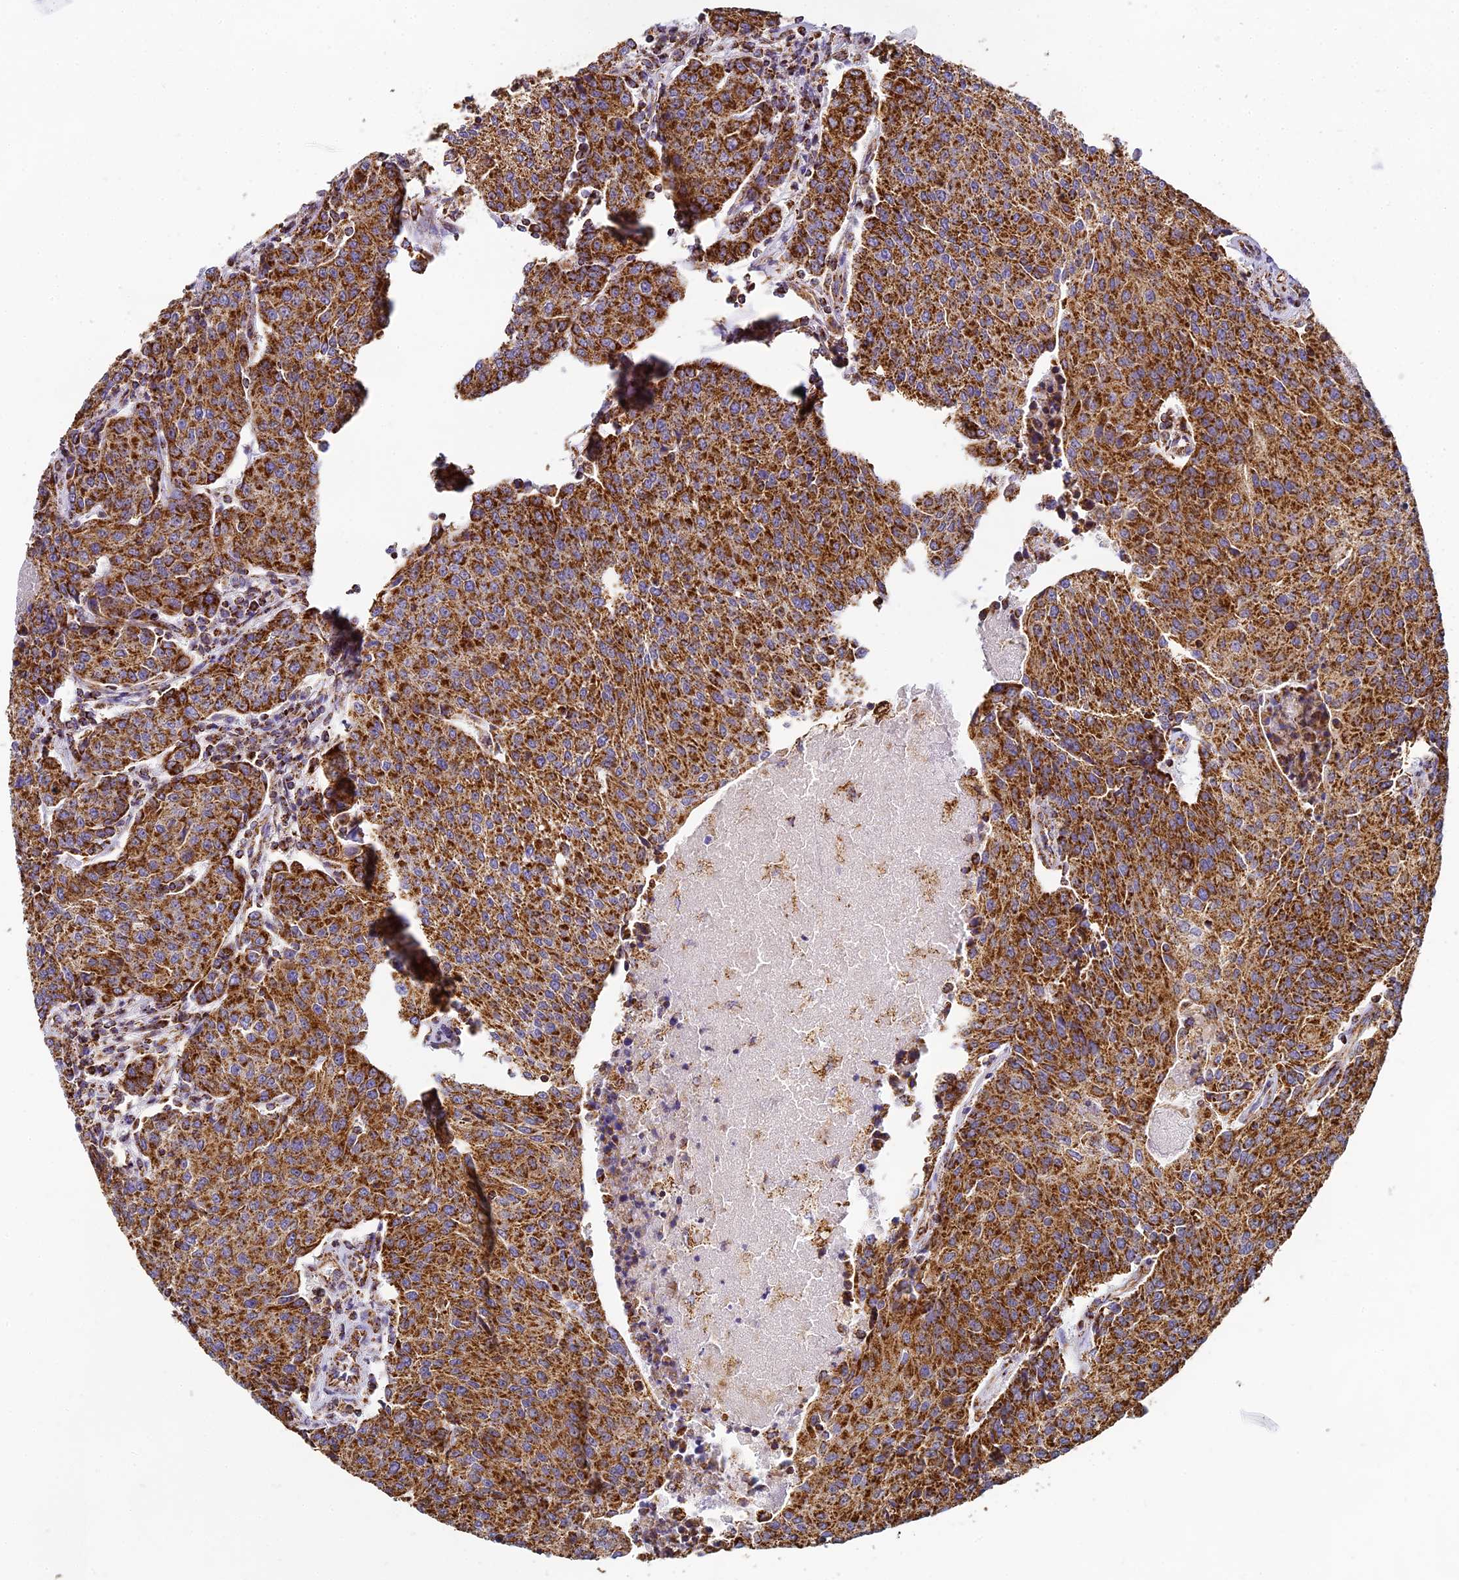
{"staining": {"intensity": "strong", "quantity": ">75%", "location": "cytoplasmic/membranous"}, "tissue": "urothelial cancer", "cell_type": "Tumor cells", "image_type": "cancer", "snomed": [{"axis": "morphology", "description": "Urothelial carcinoma, High grade"}, {"axis": "topography", "description": "Urinary bladder"}], "caption": "The photomicrograph reveals immunohistochemical staining of urothelial carcinoma (high-grade). There is strong cytoplasmic/membranous expression is identified in approximately >75% of tumor cells.", "gene": "STK17A", "patient": {"sex": "female", "age": 85}}